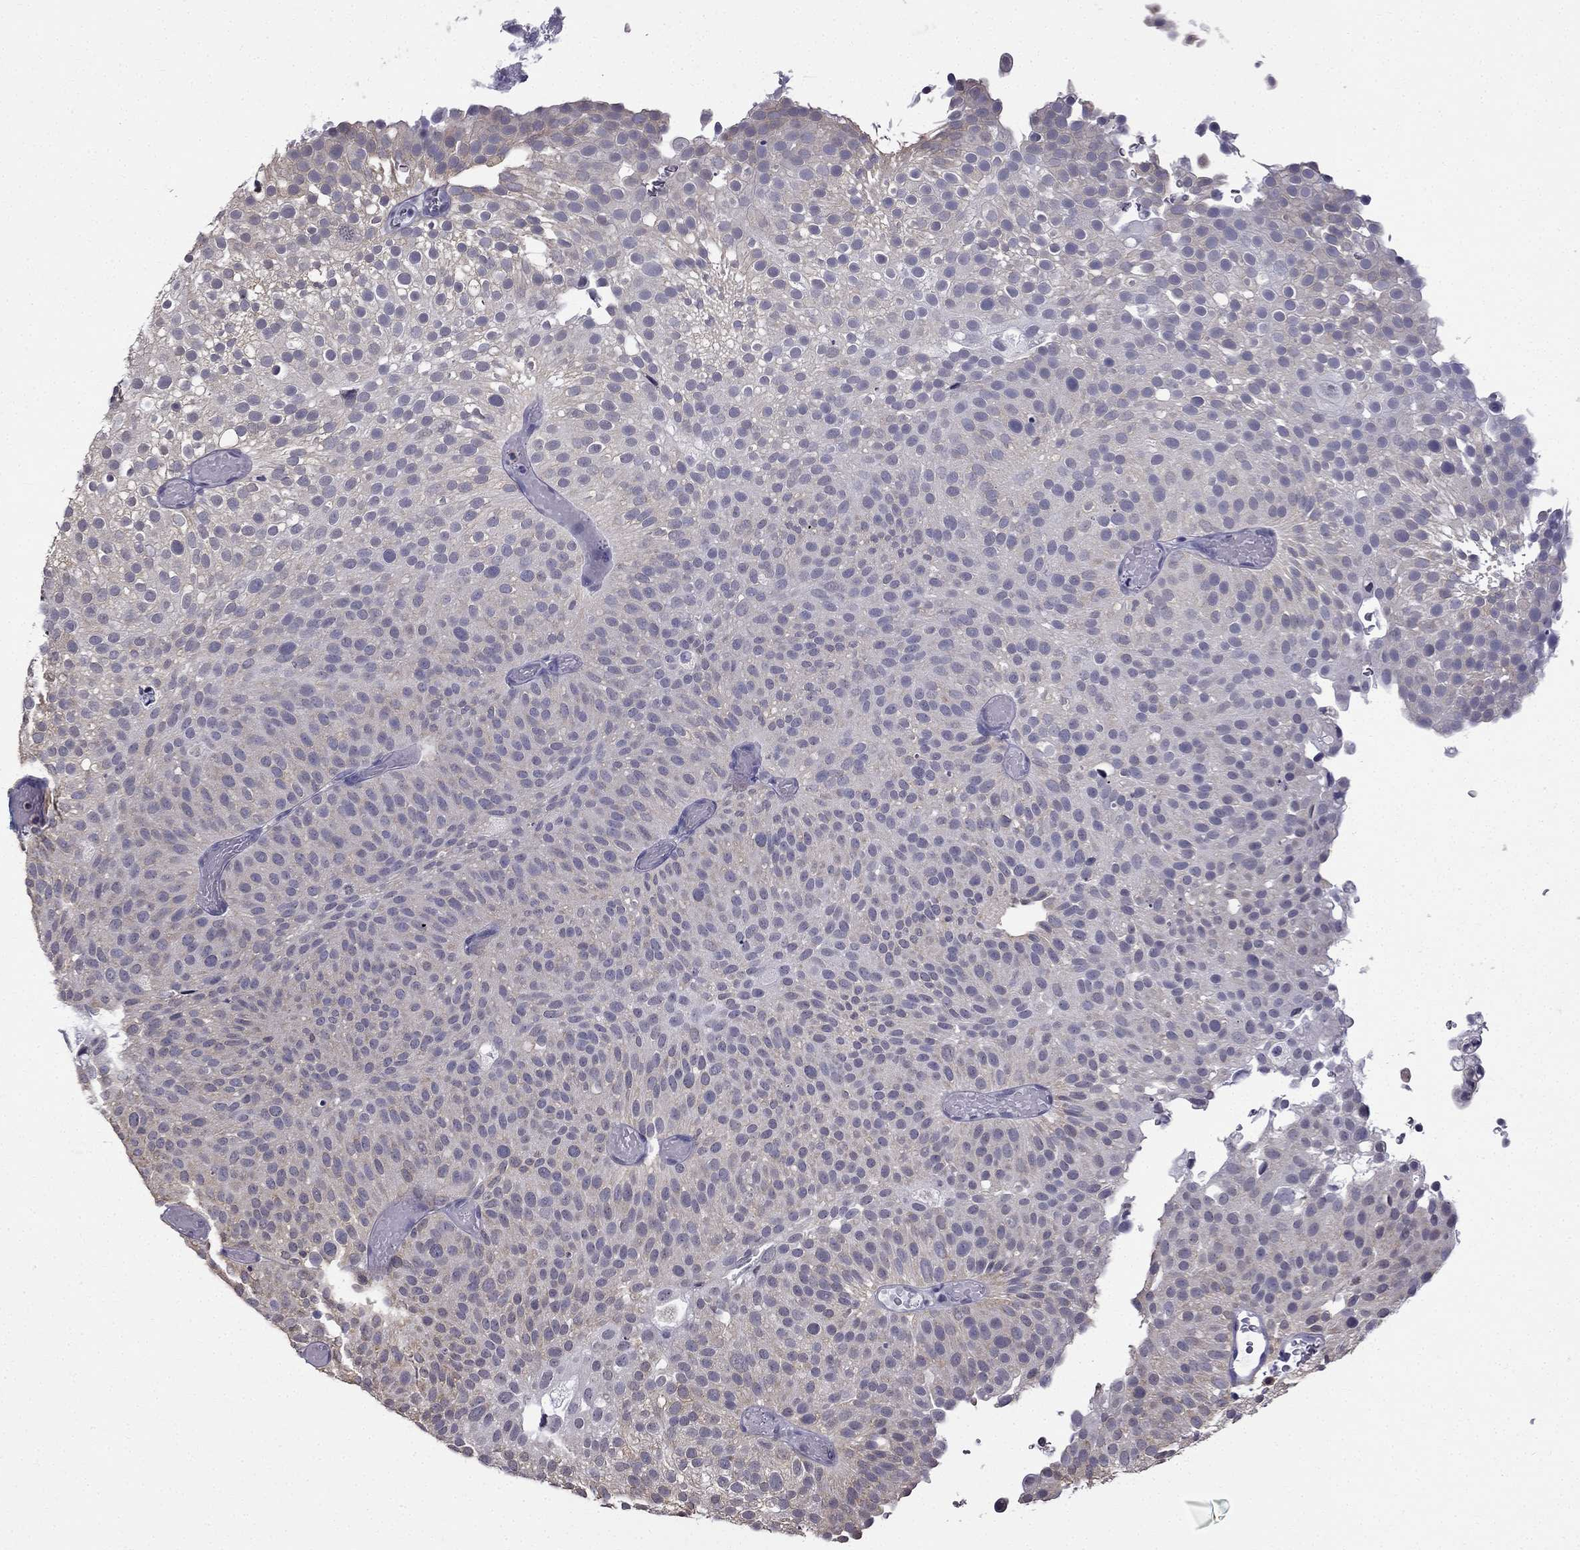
{"staining": {"intensity": "weak", "quantity": "<25%", "location": "cytoplasmic/membranous"}, "tissue": "urothelial cancer", "cell_type": "Tumor cells", "image_type": "cancer", "snomed": [{"axis": "morphology", "description": "Urothelial carcinoma, Low grade"}, {"axis": "topography", "description": "Urinary bladder"}], "caption": "This is an IHC histopathology image of human urothelial cancer. There is no positivity in tumor cells.", "gene": "CCK", "patient": {"sex": "male", "age": 78}}